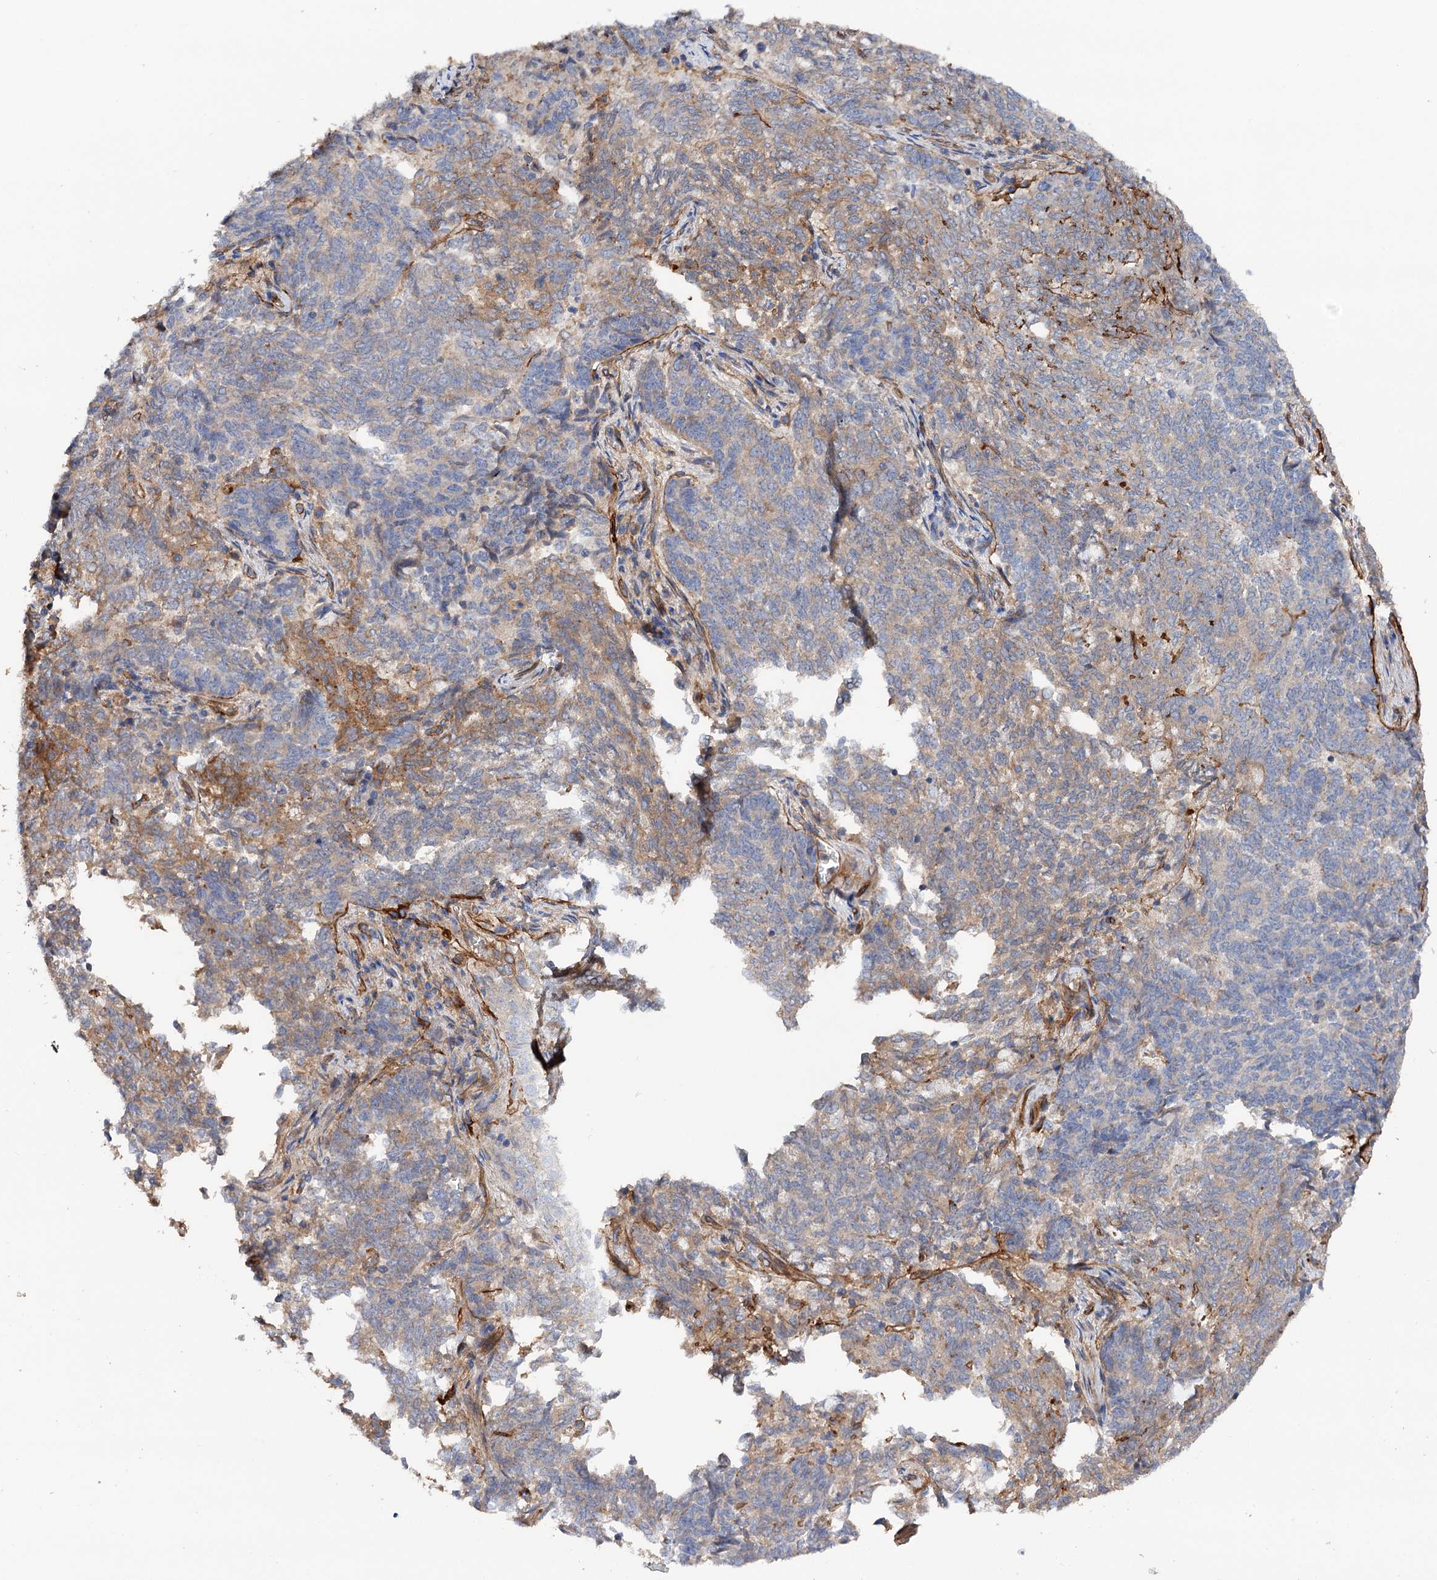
{"staining": {"intensity": "moderate", "quantity": "<25%", "location": "cytoplasmic/membranous"}, "tissue": "endometrial cancer", "cell_type": "Tumor cells", "image_type": "cancer", "snomed": [{"axis": "morphology", "description": "Adenocarcinoma, NOS"}, {"axis": "topography", "description": "Endometrium"}], "caption": "Endometrial cancer (adenocarcinoma) stained for a protein (brown) displays moderate cytoplasmic/membranous positive staining in about <25% of tumor cells.", "gene": "CSAD", "patient": {"sex": "female", "age": 80}}